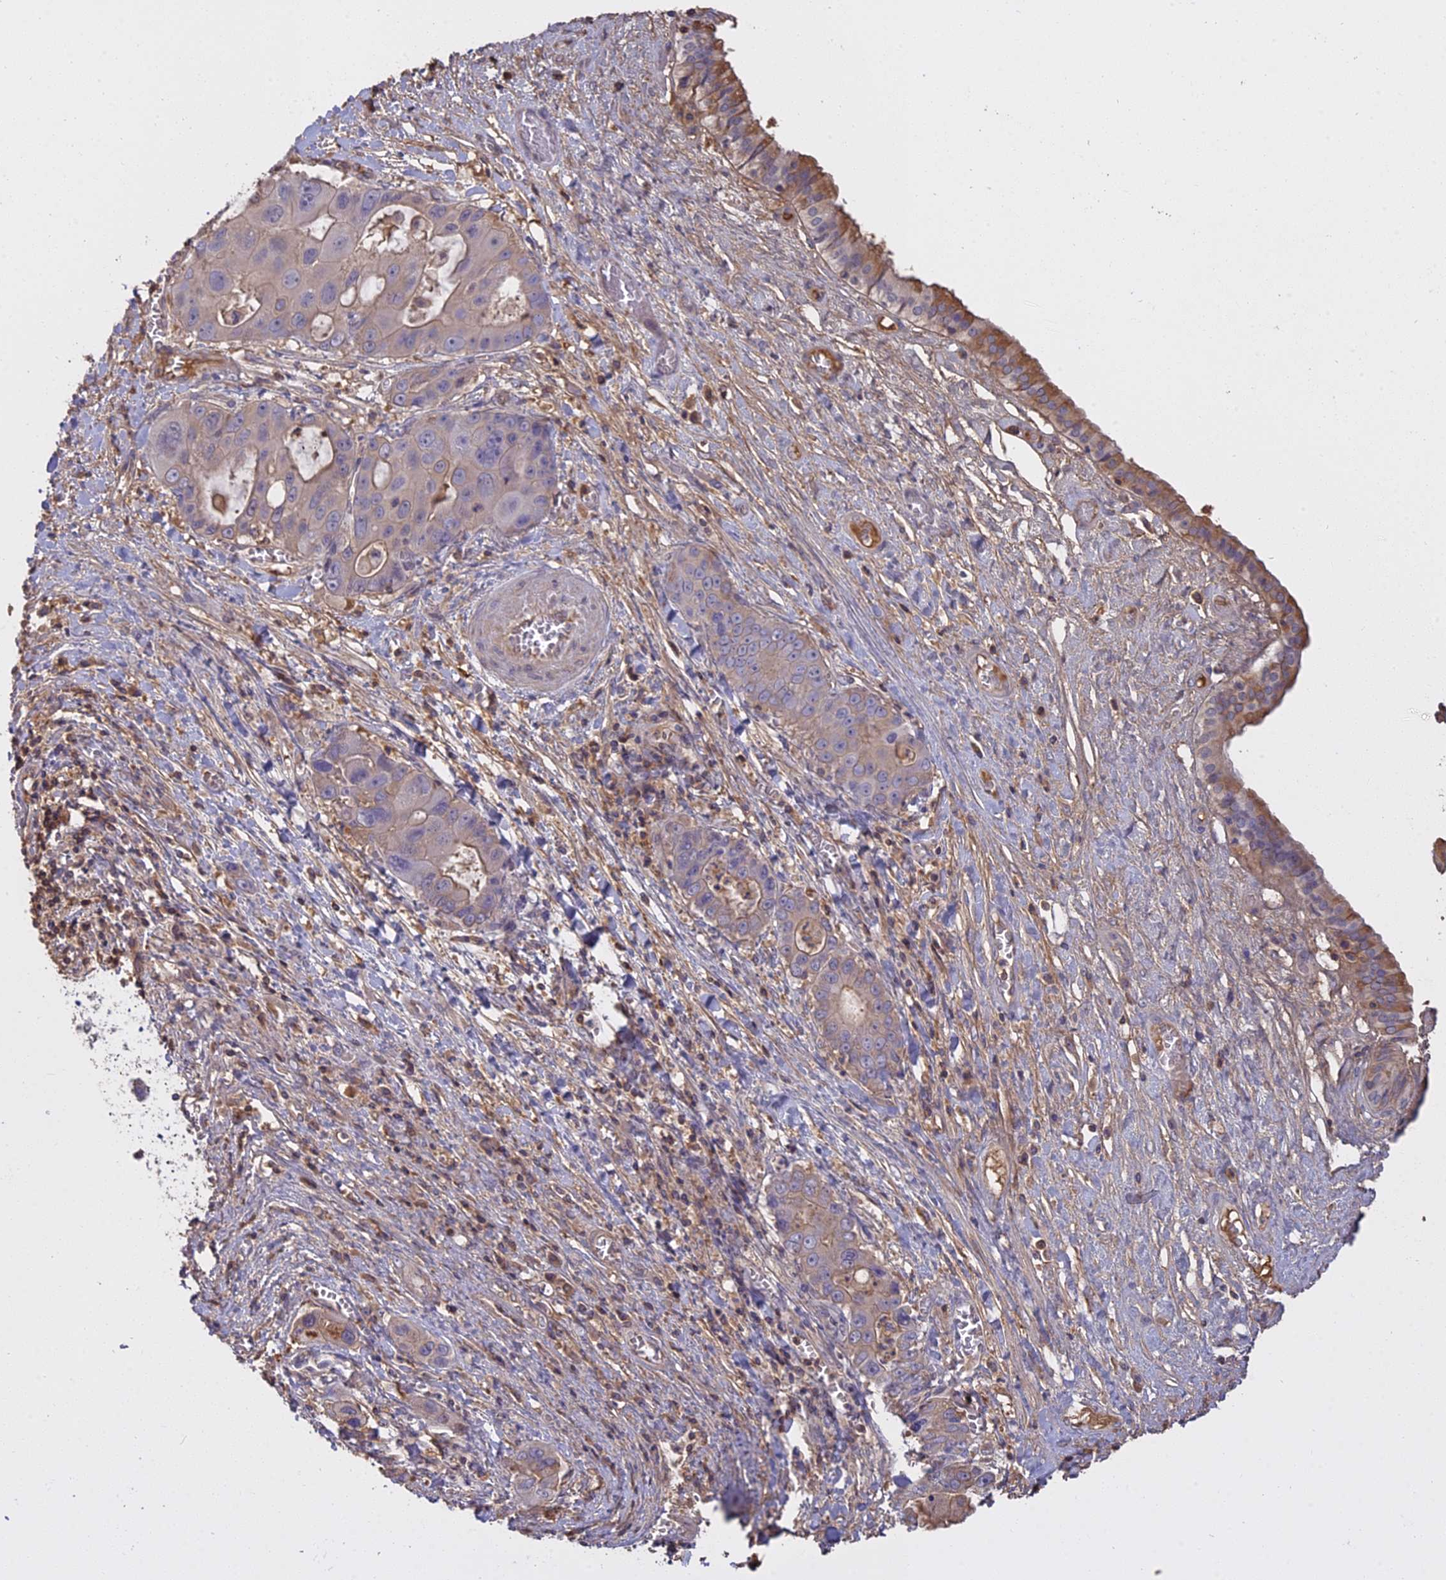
{"staining": {"intensity": "negative", "quantity": "none", "location": "none"}, "tissue": "liver cancer", "cell_type": "Tumor cells", "image_type": "cancer", "snomed": [{"axis": "morphology", "description": "Cholangiocarcinoma"}, {"axis": "topography", "description": "Liver"}], "caption": "Immunohistochemistry (IHC) histopathology image of neoplastic tissue: human liver cancer (cholangiocarcinoma) stained with DAB (3,3'-diaminobenzidine) exhibits no significant protein positivity in tumor cells.", "gene": "CFAP119", "patient": {"sex": "male", "age": 67}}